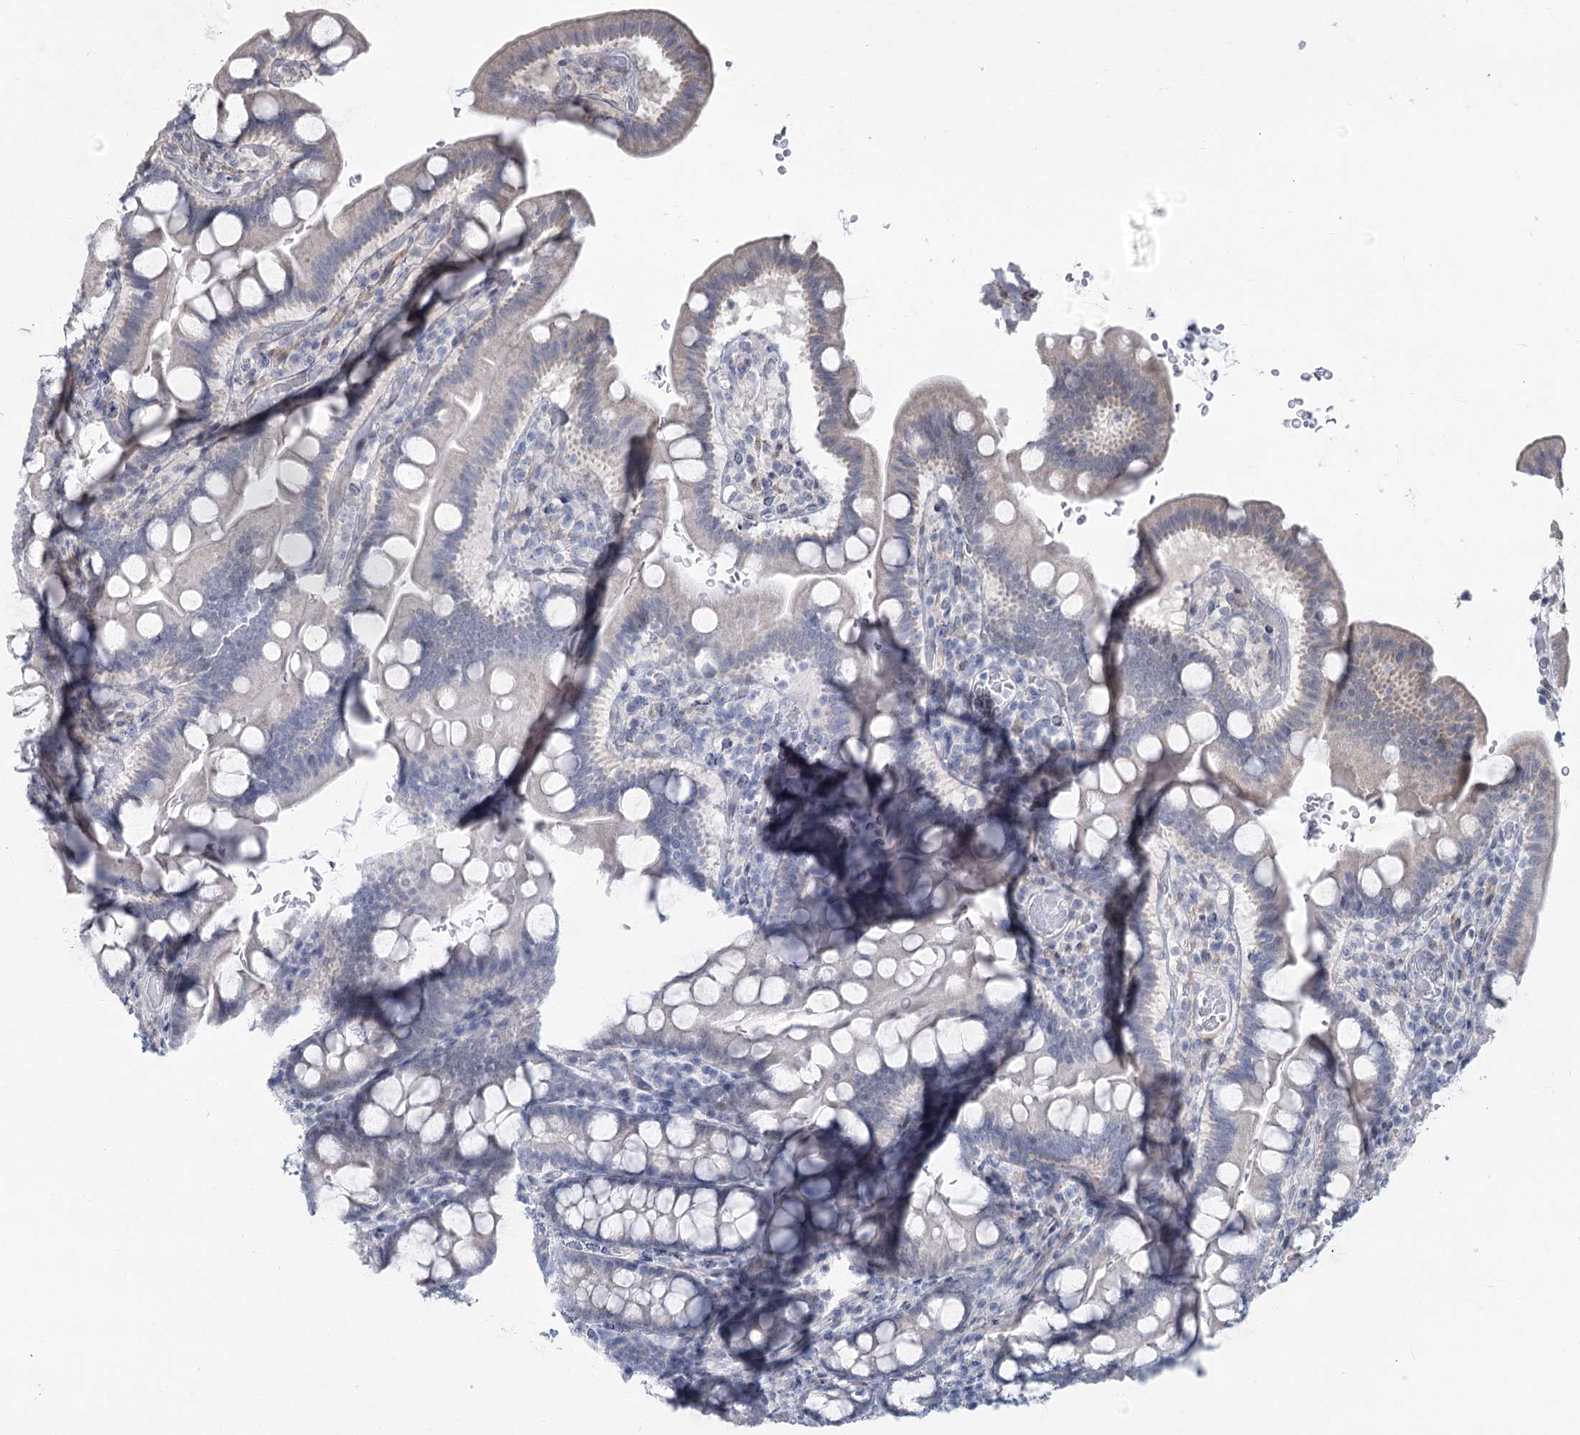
{"staining": {"intensity": "negative", "quantity": "none", "location": "none"}, "tissue": "small intestine", "cell_type": "Glandular cells", "image_type": "normal", "snomed": [{"axis": "morphology", "description": "Normal tissue, NOS"}, {"axis": "topography", "description": "Stomach, upper"}, {"axis": "topography", "description": "Stomach, lower"}, {"axis": "topography", "description": "Small intestine"}], "caption": "Immunohistochemistry of unremarkable small intestine demonstrates no positivity in glandular cells.", "gene": "ABITRAM", "patient": {"sex": "male", "age": 68}}